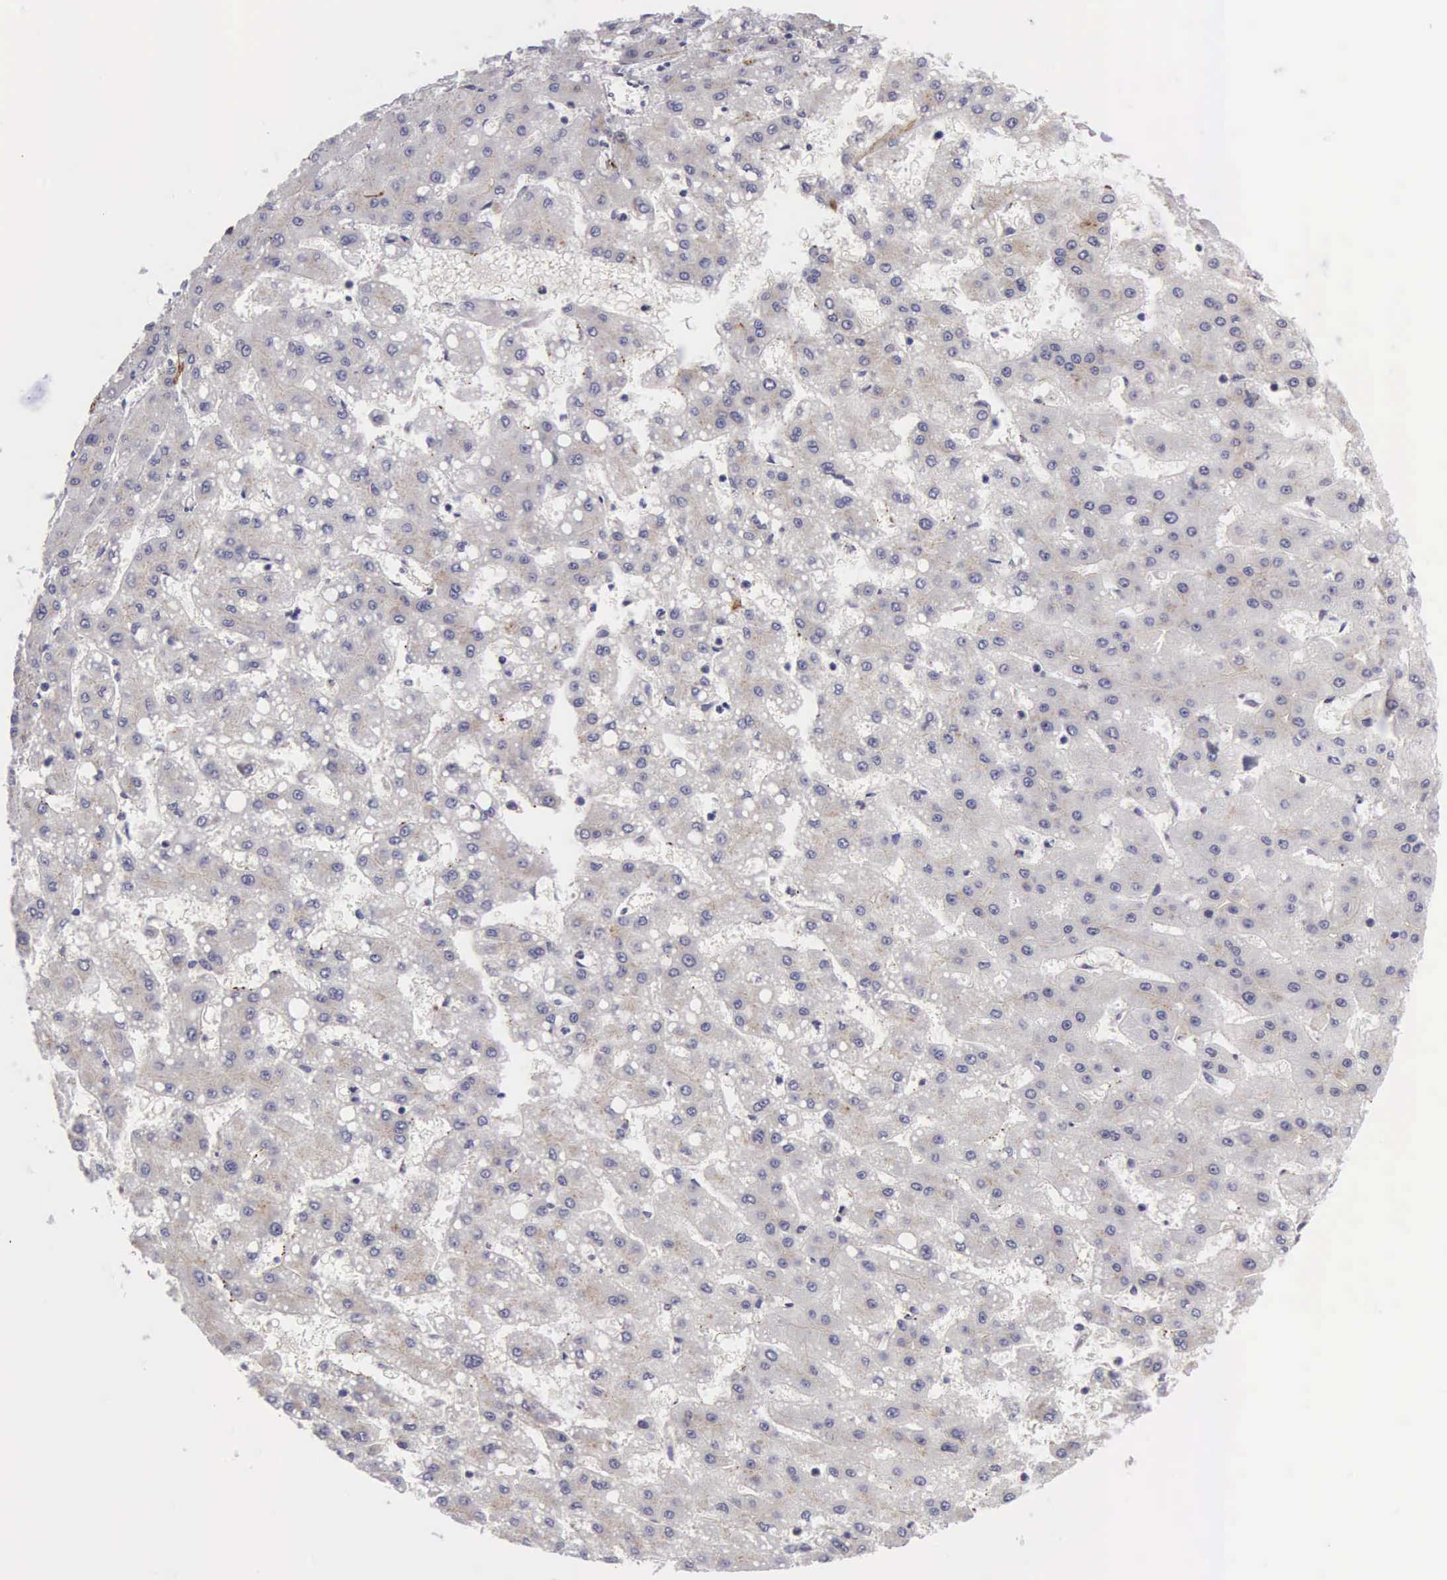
{"staining": {"intensity": "negative", "quantity": "none", "location": "none"}, "tissue": "liver cancer", "cell_type": "Tumor cells", "image_type": "cancer", "snomed": [{"axis": "morphology", "description": "Carcinoma, Hepatocellular, NOS"}, {"axis": "topography", "description": "Liver"}], "caption": "Hepatocellular carcinoma (liver) stained for a protein using IHC reveals no staining tumor cells.", "gene": "CLU", "patient": {"sex": "female", "age": 52}}